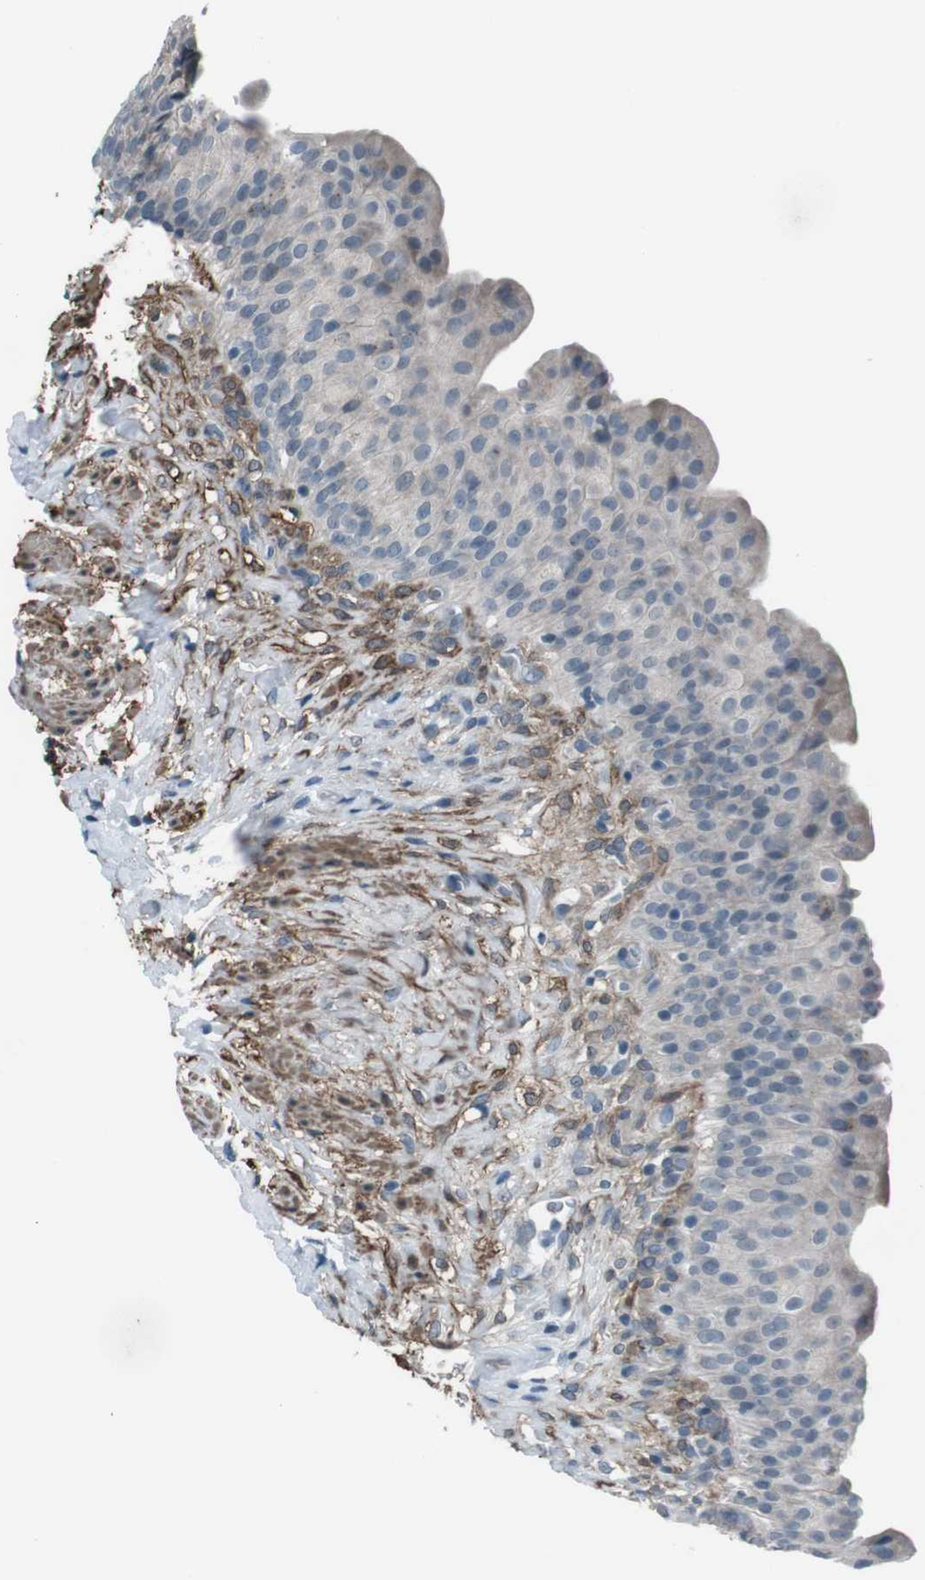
{"staining": {"intensity": "weak", "quantity": "25%-75%", "location": "cytoplasmic/membranous"}, "tissue": "urinary bladder", "cell_type": "Urothelial cells", "image_type": "normal", "snomed": [{"axis": "morphology", "description": "Normal tissue, NOS"}, {"axis": "topography", "description": "Urinary bladder"}], "caption": "Normal urinary bladder exhibits weak cytoplasmic/membranous staining in about 25%-75% of urothelial cells, visualized by immunohistochemistry.", "gene": "PDLIM5", "patient": {"sex": "female", "age": 79}}